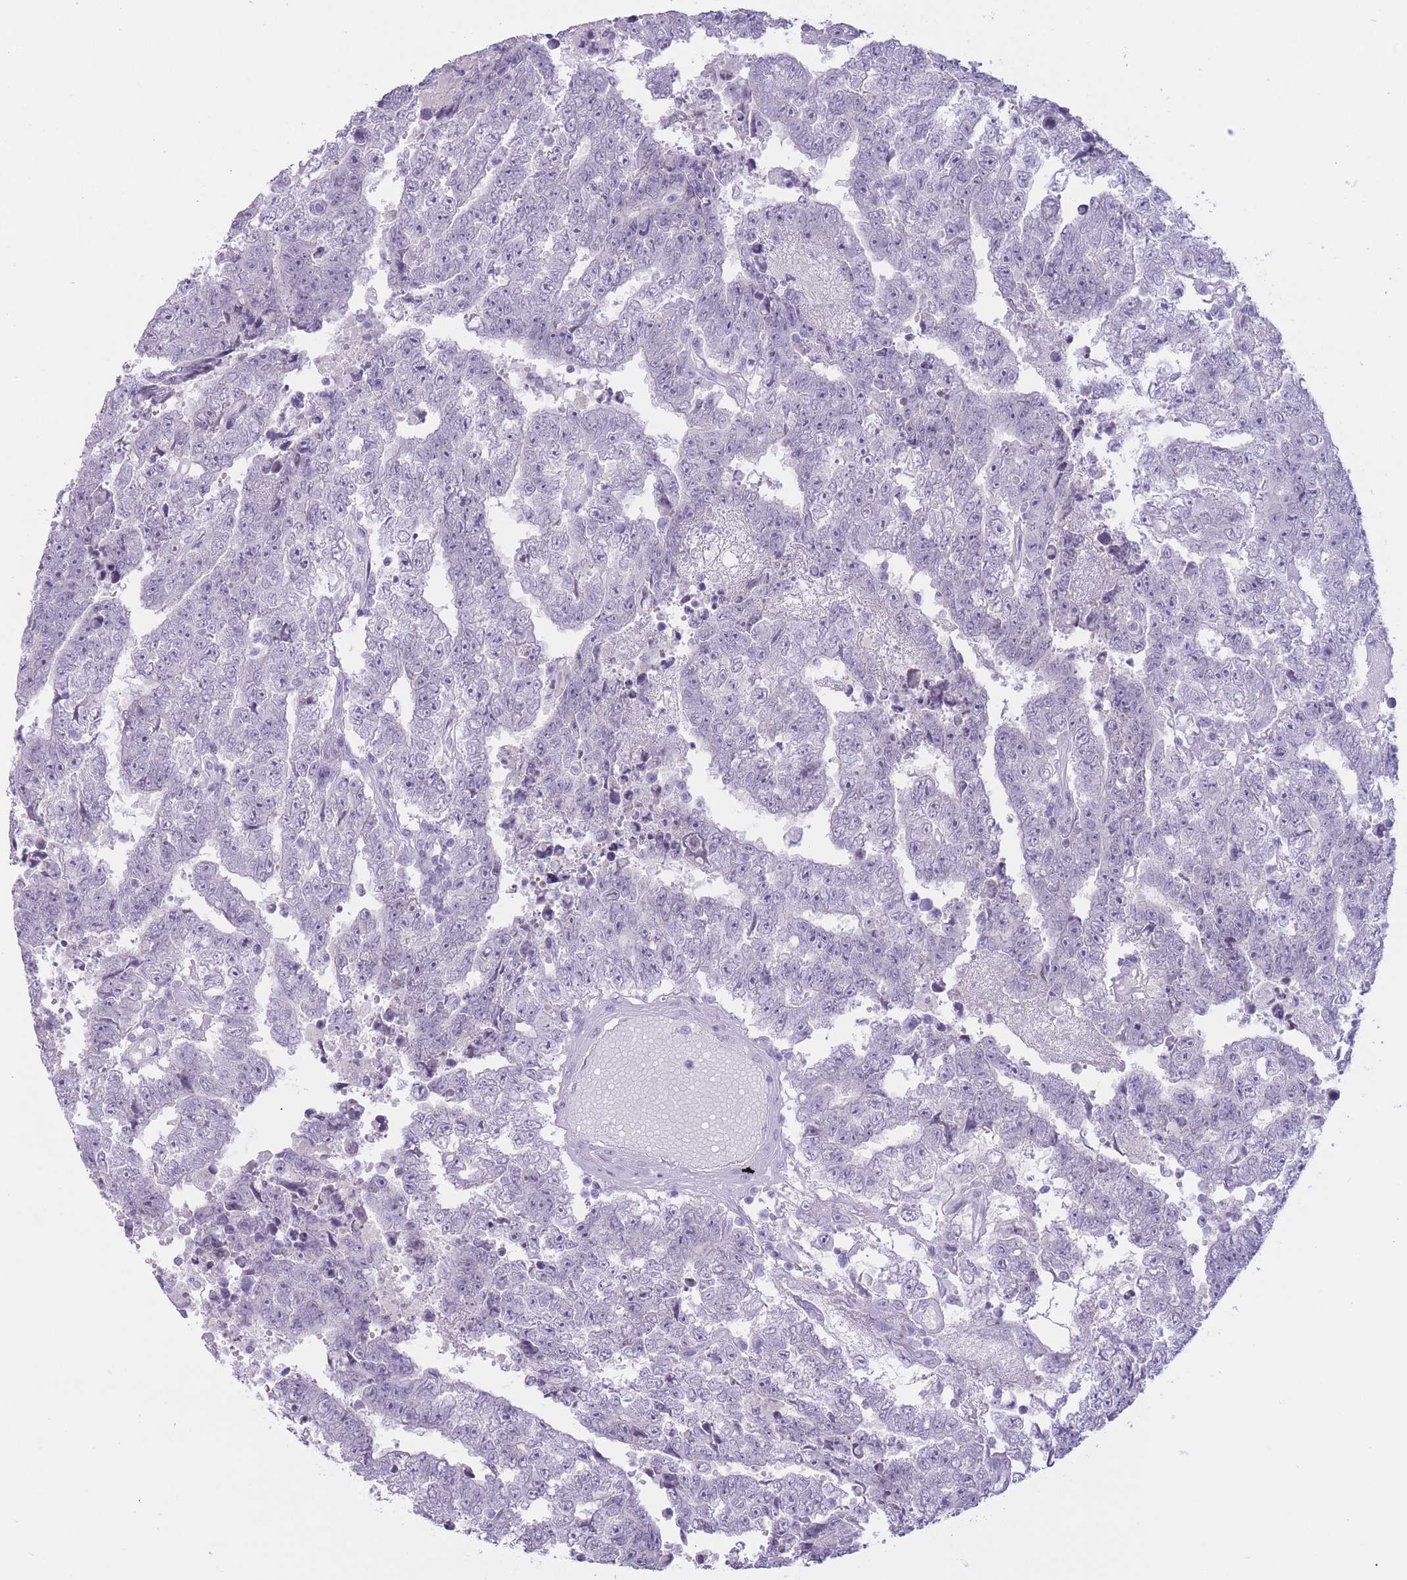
{"staining": {"intensity": "negative", "quantity": "none", "location": "none"}, "tissue": "testis cancer", "cell_type": "Tumor cells", "image_type": "cancer", "snomed": [{"axis": "morphology", "description": "Carcinoma, Embryonal, NOS"}, {"axis": "topography", "description": "Testis"}], "caption": "Tumor cells are negative for brown protein staining in testis embryonal carcinoma.", "gene": "PNMA3", "patient": {"sex": "male", "age": 25}}